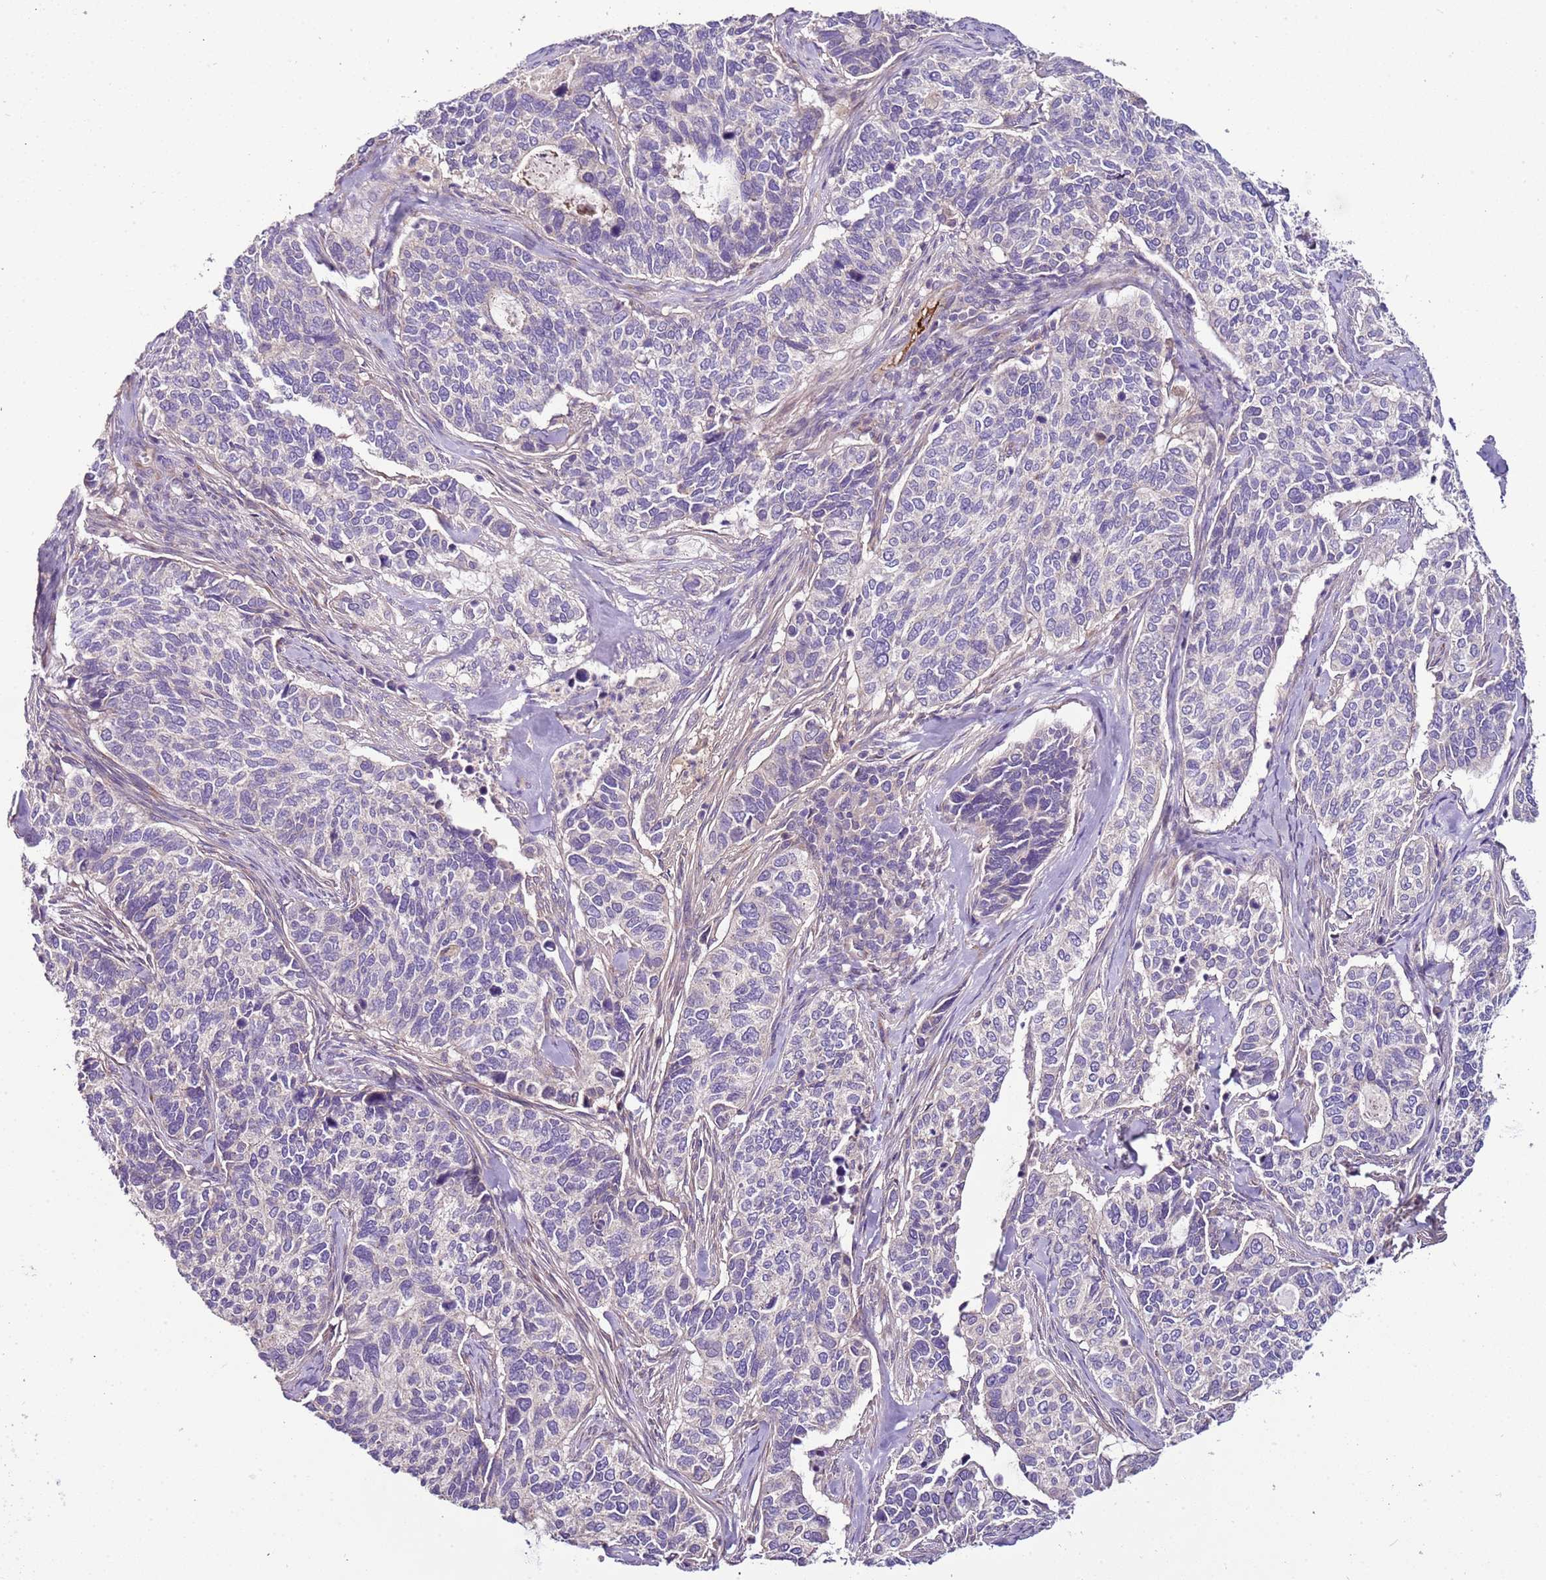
{"staining": {"intensity": "negative", "quantity": "none", "location": "none"}, "tissue": "cervical cancer", "cell_type": "Tumor cells", "image_type": "cancer", "snomed": [{"axis": "morphology", "description": "Squamous cell carcinoma, NOS"}, {"axis": "topography", "description": "Cervix"}], "caption": "Immunohistochemistry (IHC) micrograph of neoplastic tissue: cervical cancer (squamous cell carcinoma) stained with DAB displays no significant protein staining in tumor cells.", "gene": "FAM20A", "patient": {"sex": "female", "age": 38}}